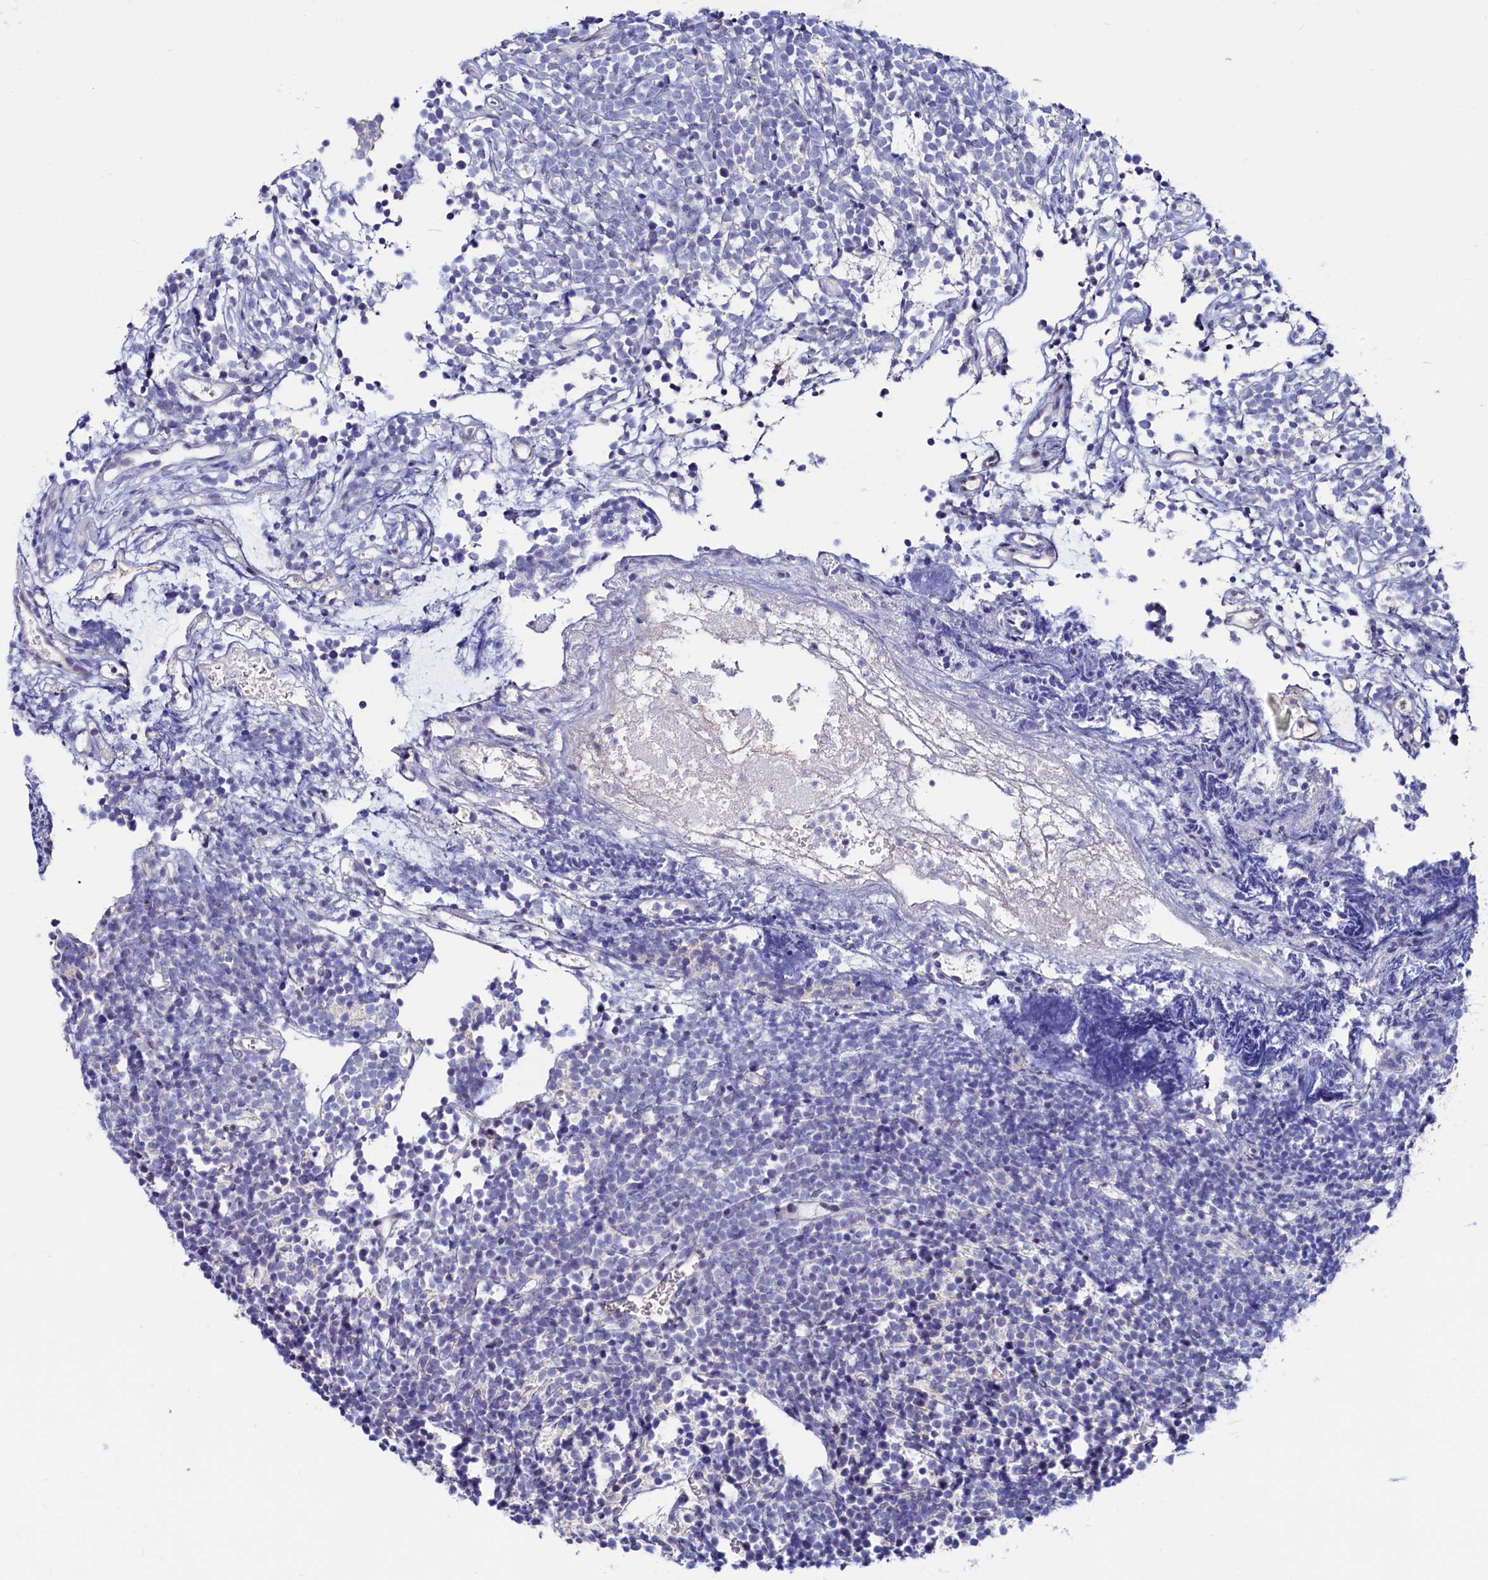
{"staining": {"intensity": "negative", "quantity": "none", "location": "none"}, "tissue": "glioma", "cell_type": "Tumor cells", "image_type": "cancer", "snomed": [{"axis": "morphology", "description": "Glioma, malignant, Low grade"}, {"axis": "topography", "description": "Brain"}], "caption": "DAB immunohistochemical staining of human glioma shows no significant expression in tumor cells.", "gene": "ASTE1", "patient": {"sex": "female", "age": 1}}